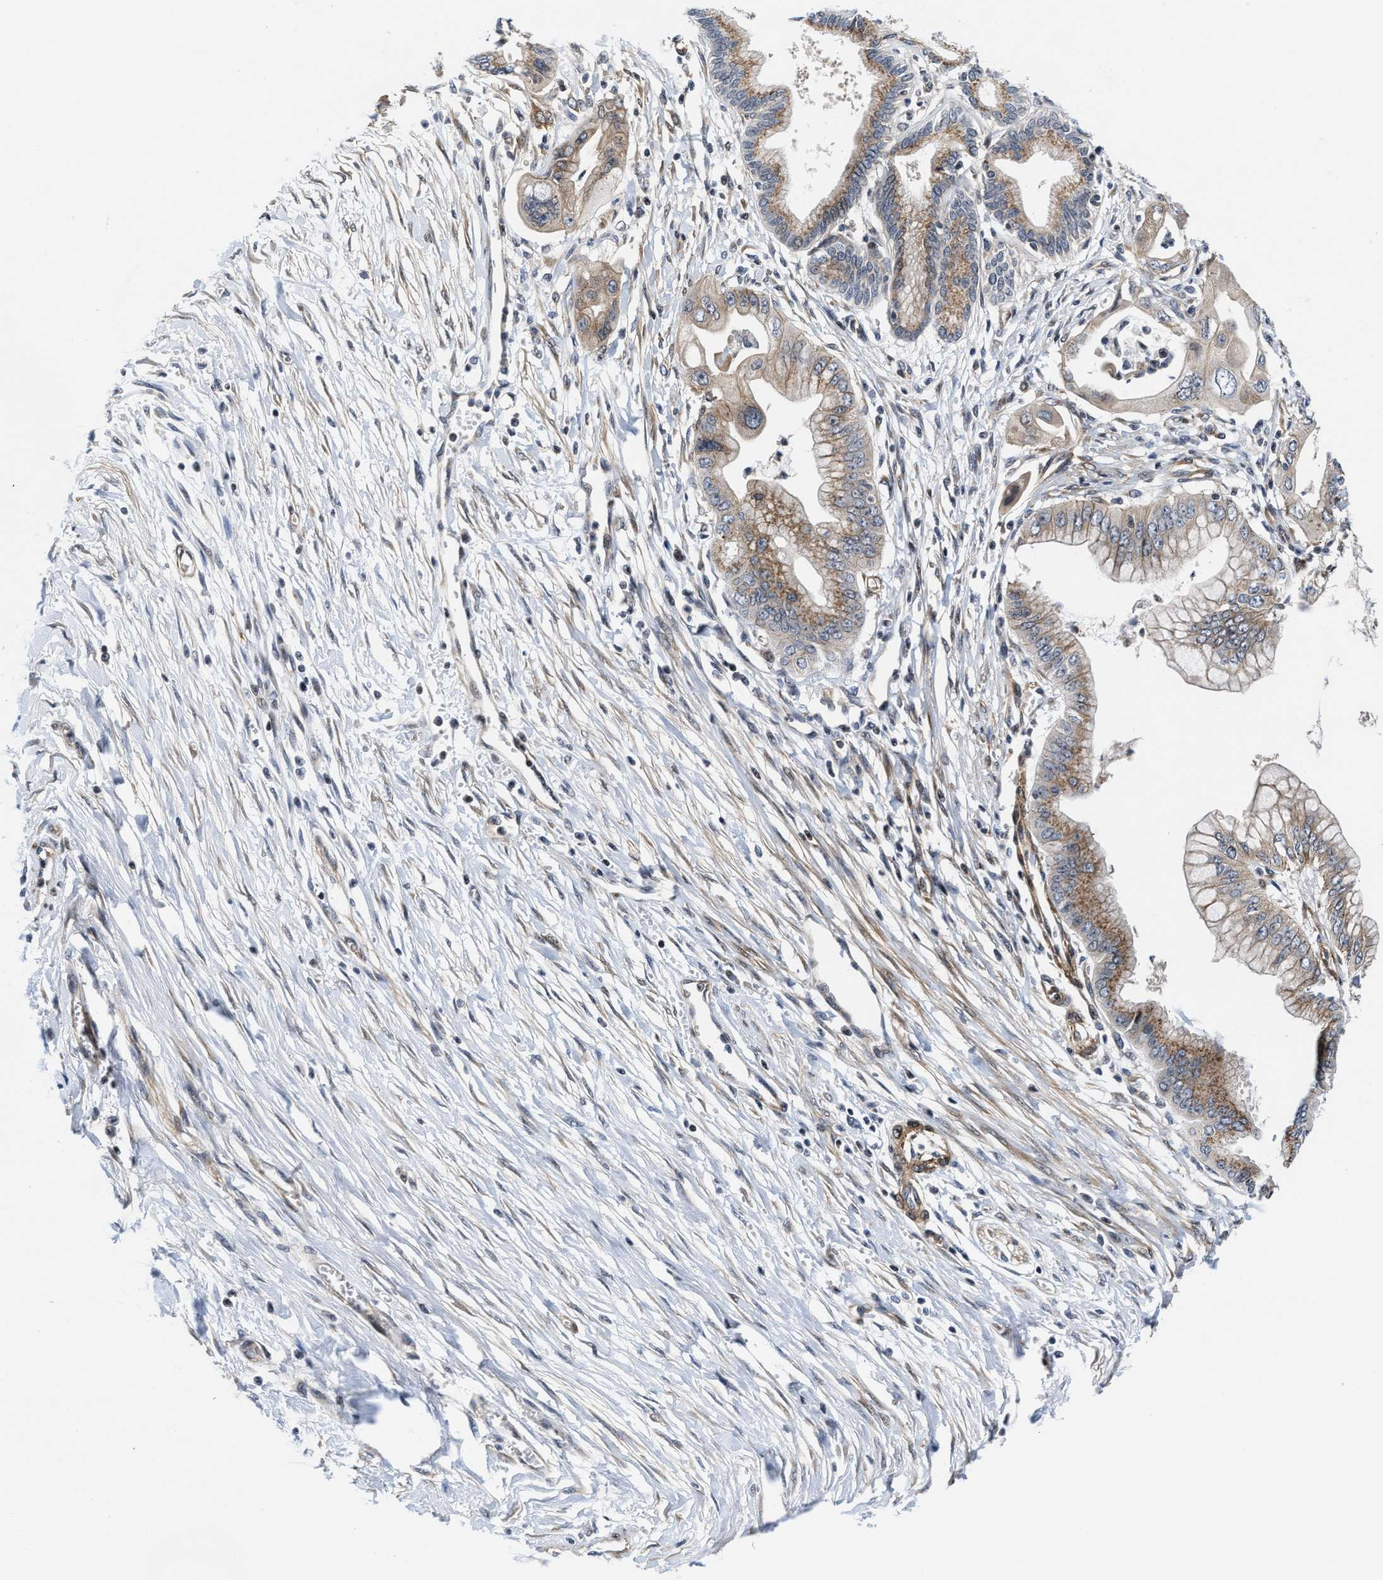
{"staining": {"intensity": "moderate", "quantity": ">75%", "location": "cytoplasmic/membranous"}, "tissue": "pancreatic cancer", "cell_type": "Tumor cells", "image_type": "cancer", "snomed": [{"axis": "morphology", "description": "Adenocarcinoma, NOS"}, {"axis": "topography", "description": "Pancreas"}], "caption": "The histopathology image reveals immunohistochemical staining of pancreatic cancer. There is moderate cytoplasmic/membranous staining is appreciated in approximately >75% of tumor cells.", "gene": "TGFB1I1", "patient": {"sex": "male", "age": 59}}